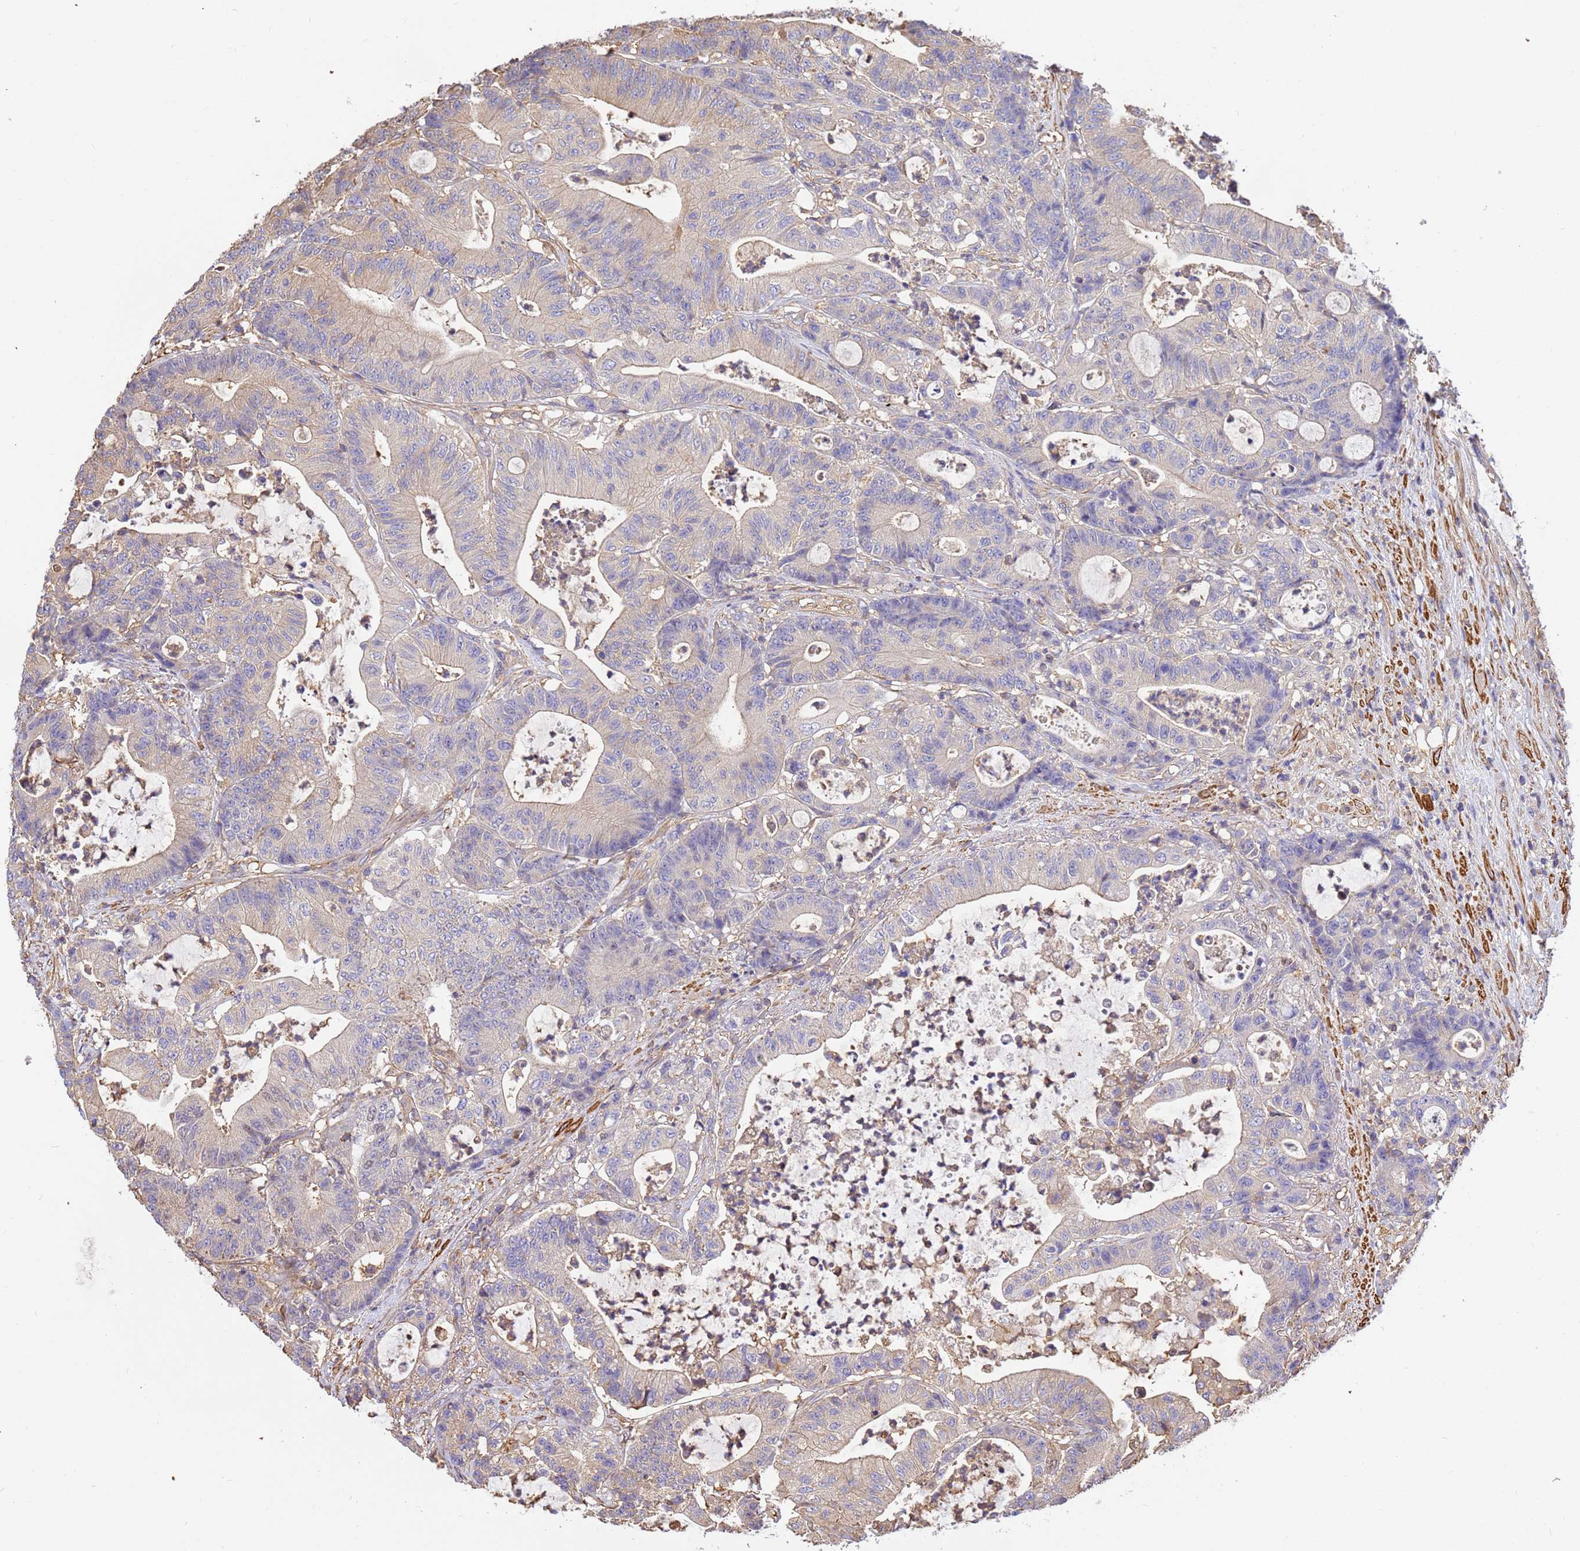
{"staining": {"intensity": "negative", "quantity": "none", "location": "none"}, "tissue": "colorectal cancer", "cell_type": "Tumor cells", "image_type": "cancer", "snomed": [{"axis": "morphology", "description": "Adenocarcinoma, NOS"}, {"axis": "topography", "description": "Colon"}], "caption": "Tumor cells are negative for brown protein staining in colorectal cancer.", "gene": "WDR64", "patient": {"sex": "female", "age": 84}}